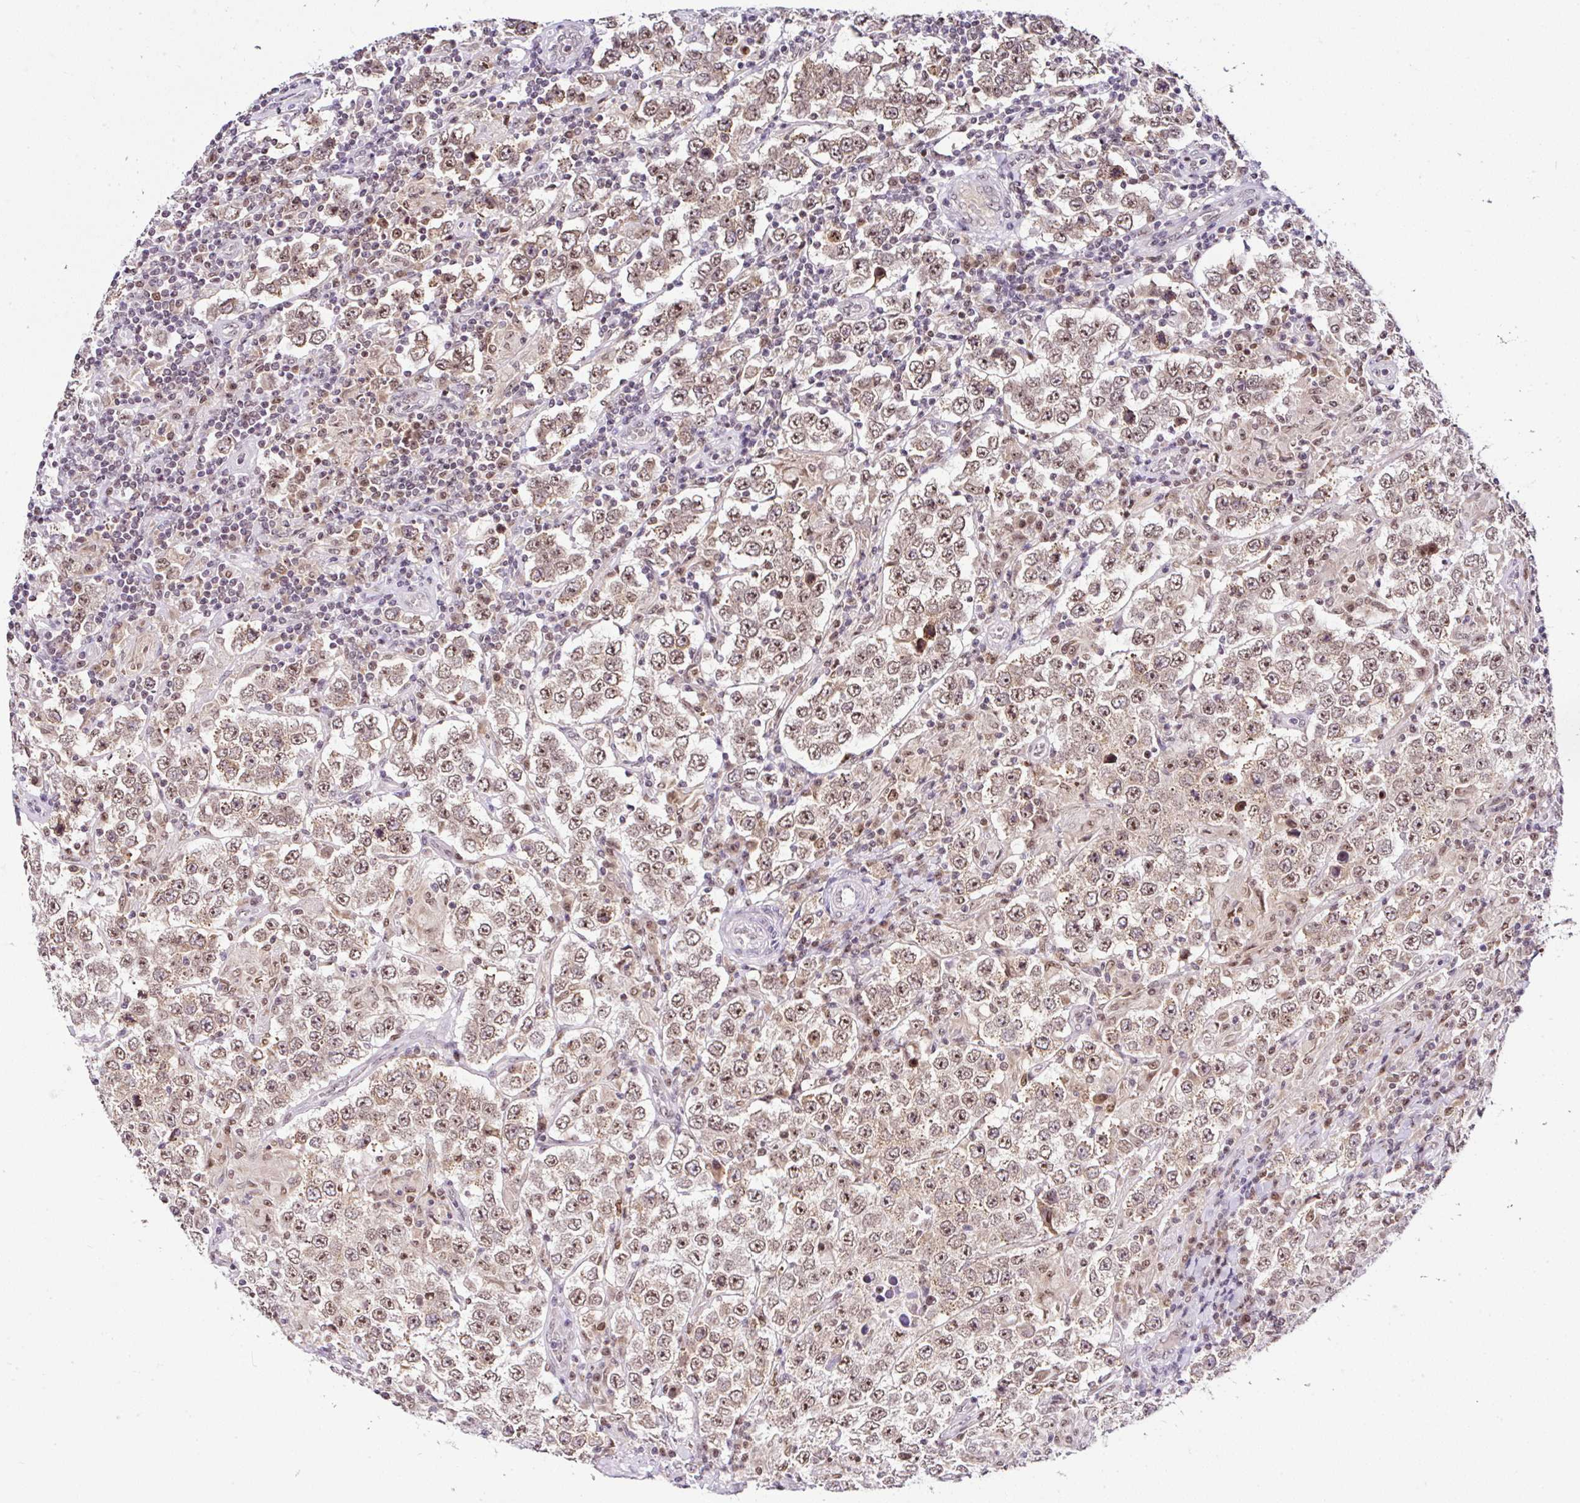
{"staining": {"intensity": "moderate", "quantity": ">75%", "location": "nuclear"}, "tissue": "testis cancer", "cell_type": "Tumor cells", "image_type": "cancer", "snomed": [{"axis": "morphology", "description": "Normal tissue, NOS"}, {"axis": "morphology", "description": "Urothelial carcinoma, High grade"}, {"axis": "morphology", "description": "Seminoma, NOS"}, {"axis": "morphology", "description": "Carcinoma, Embryonal, NOS"}, {"axis": "topography", "description": "Urinary bladder"}, {"axis": "topography", "description": "Testis"}], "caption": "IHC staining of testis cancer (high-grade urothelial carcinoma), which shows medium levels of moderate nuclear positivity in approximately >75% of tumor cells indicating moderate nuclear protein positivity. The staining was performed using DAB (3,3'-diaminobenzidine) (brown) for protein detection and nuclei were counterstained in hematoxylin (blue).", "gene": "PTPN2", "patient": {"sex": "male", "age": 41}}